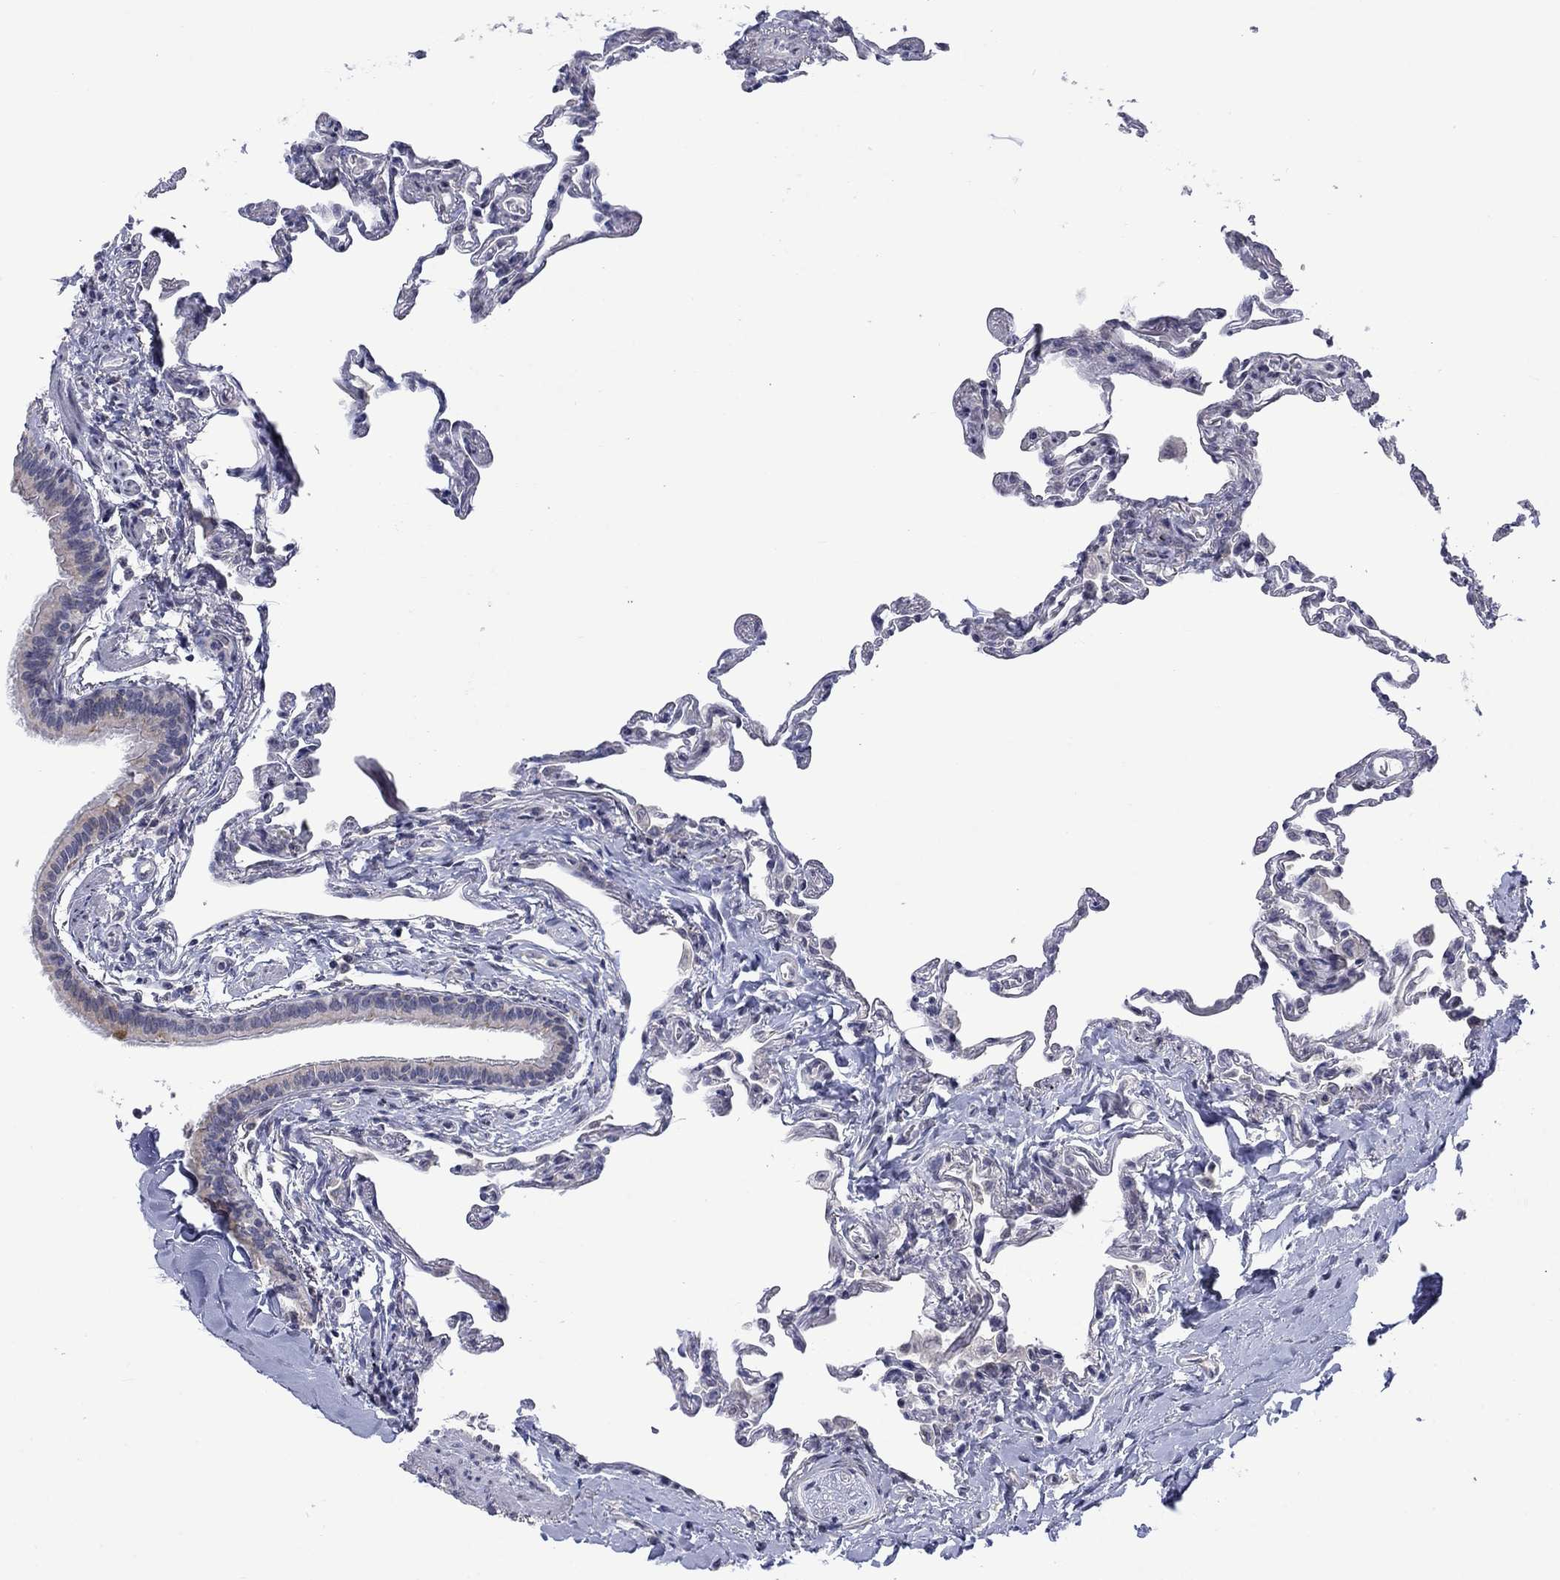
{"staining": {"intensity": "negative", "quantity": "none", "location": "none"}, "tissue": "lung", "cell_type": "Alveolar cells", "image_type": "normal", "snomed": [{"axis": "morphology", "description": "Normal tissue, NOS"}, {"axis": "topography", "description": "Lung"}], "caption": "Lung stained for a protein using immunohistochemistry (IHC) exhibits no staining alveolar cells.", "gene": "KCNJ16", "patient": {"sex": "female", "age": 57}}